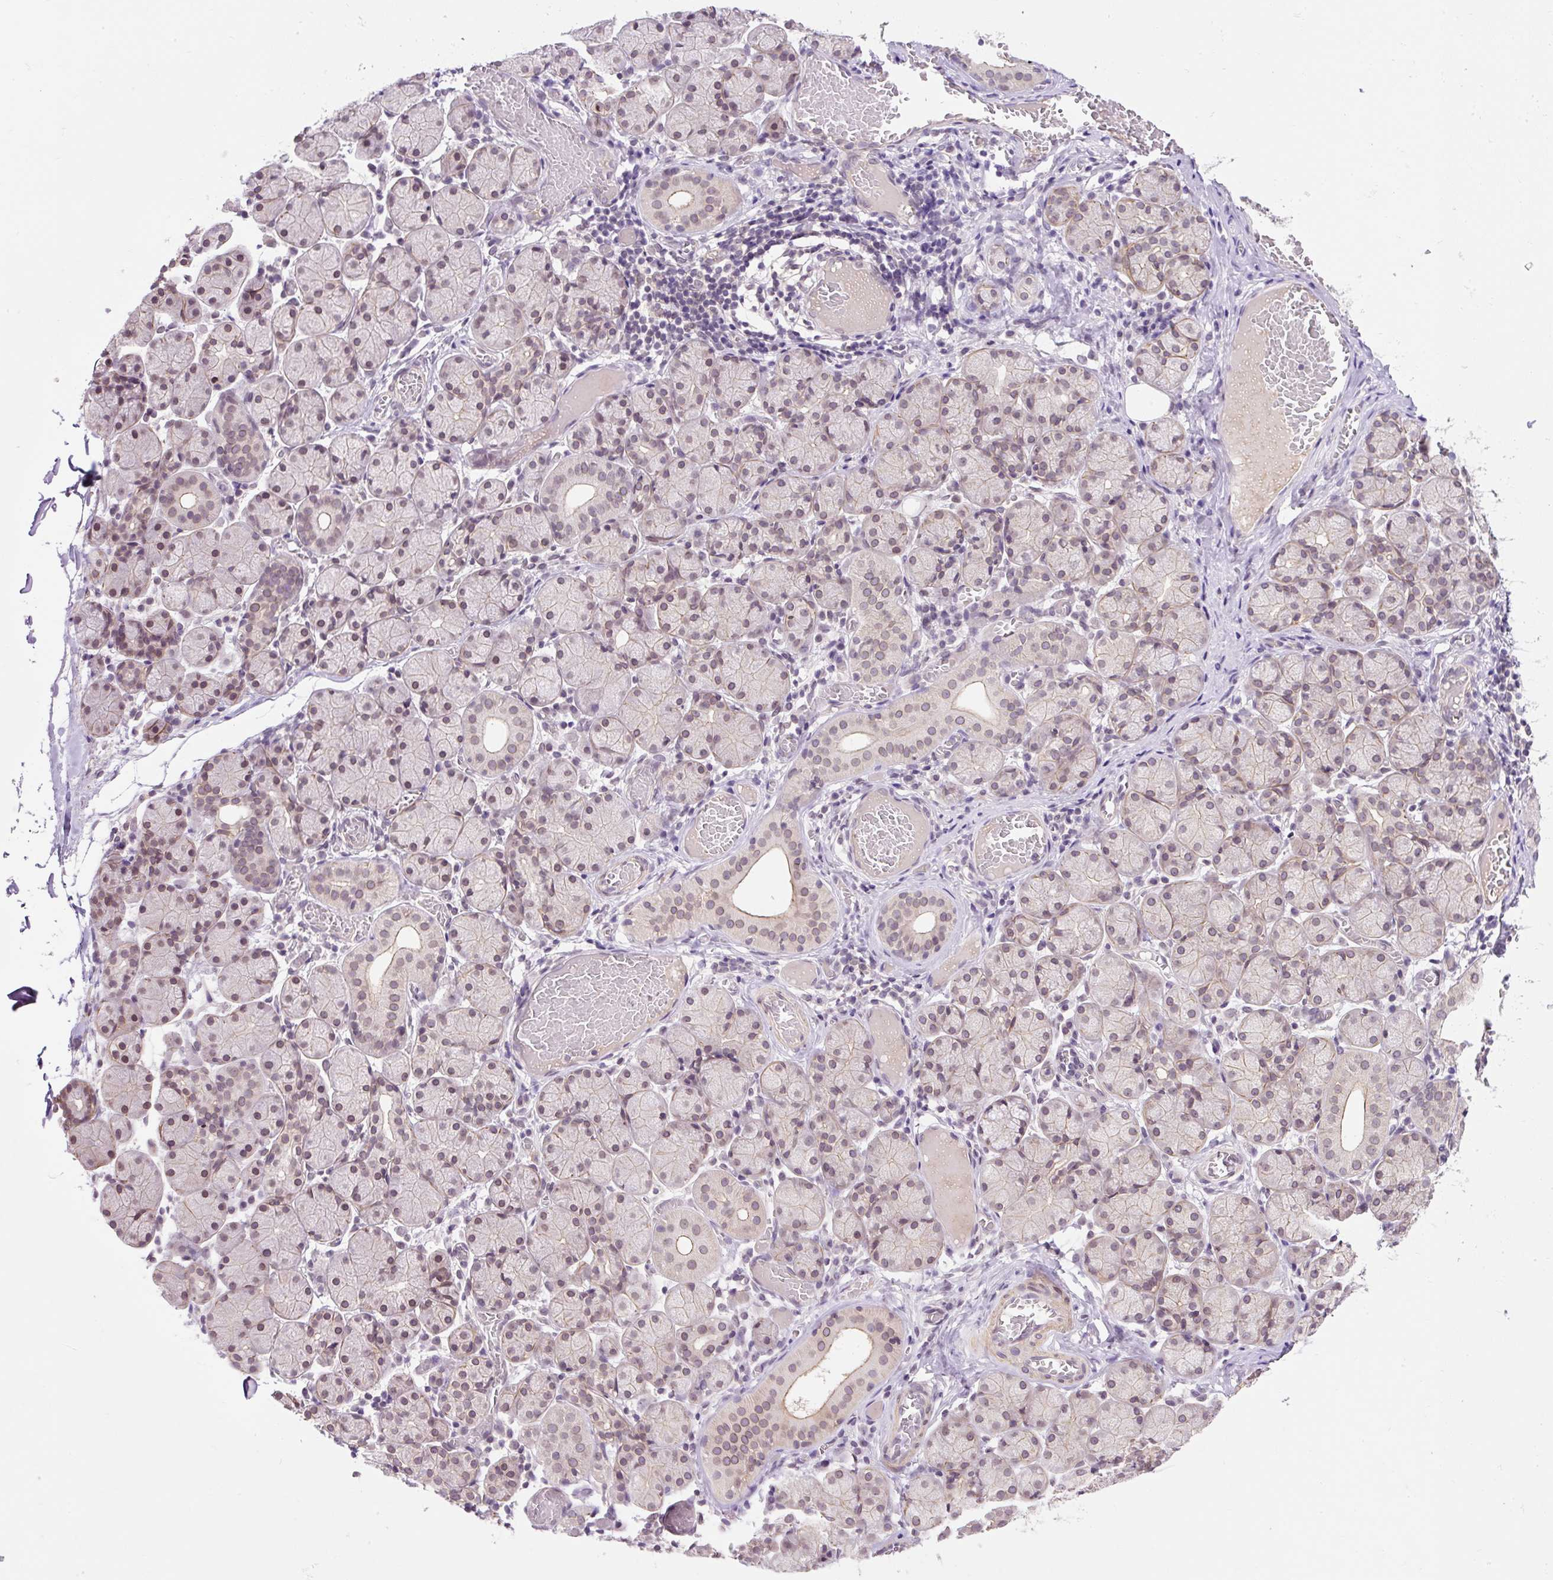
{"staining": {"intensity": "weak", "quantity": "25%-75%", "location": "cytoplasmic/membranous,nuclear"}, "tissue": "salivary gland", "cell_type": "Glandular cells", "image_type": "normal", "snomed": [{"axis": "morphology", "description": "Normal tissue, NOS"}, {"axis": "topography", "description": "Salivary gland"}], "caption": "DAB immunohistochemical staining of unremarkable human salivary gland reveals weak cytoplasmic/membranous,nuclear protein staining in approximately 25%-75% of glandular cells. Ihc stains the protein in brown and the nuclei are stained blue.", "gene": "ZNF610", "patient": {"sex": "female", "age": 24}}